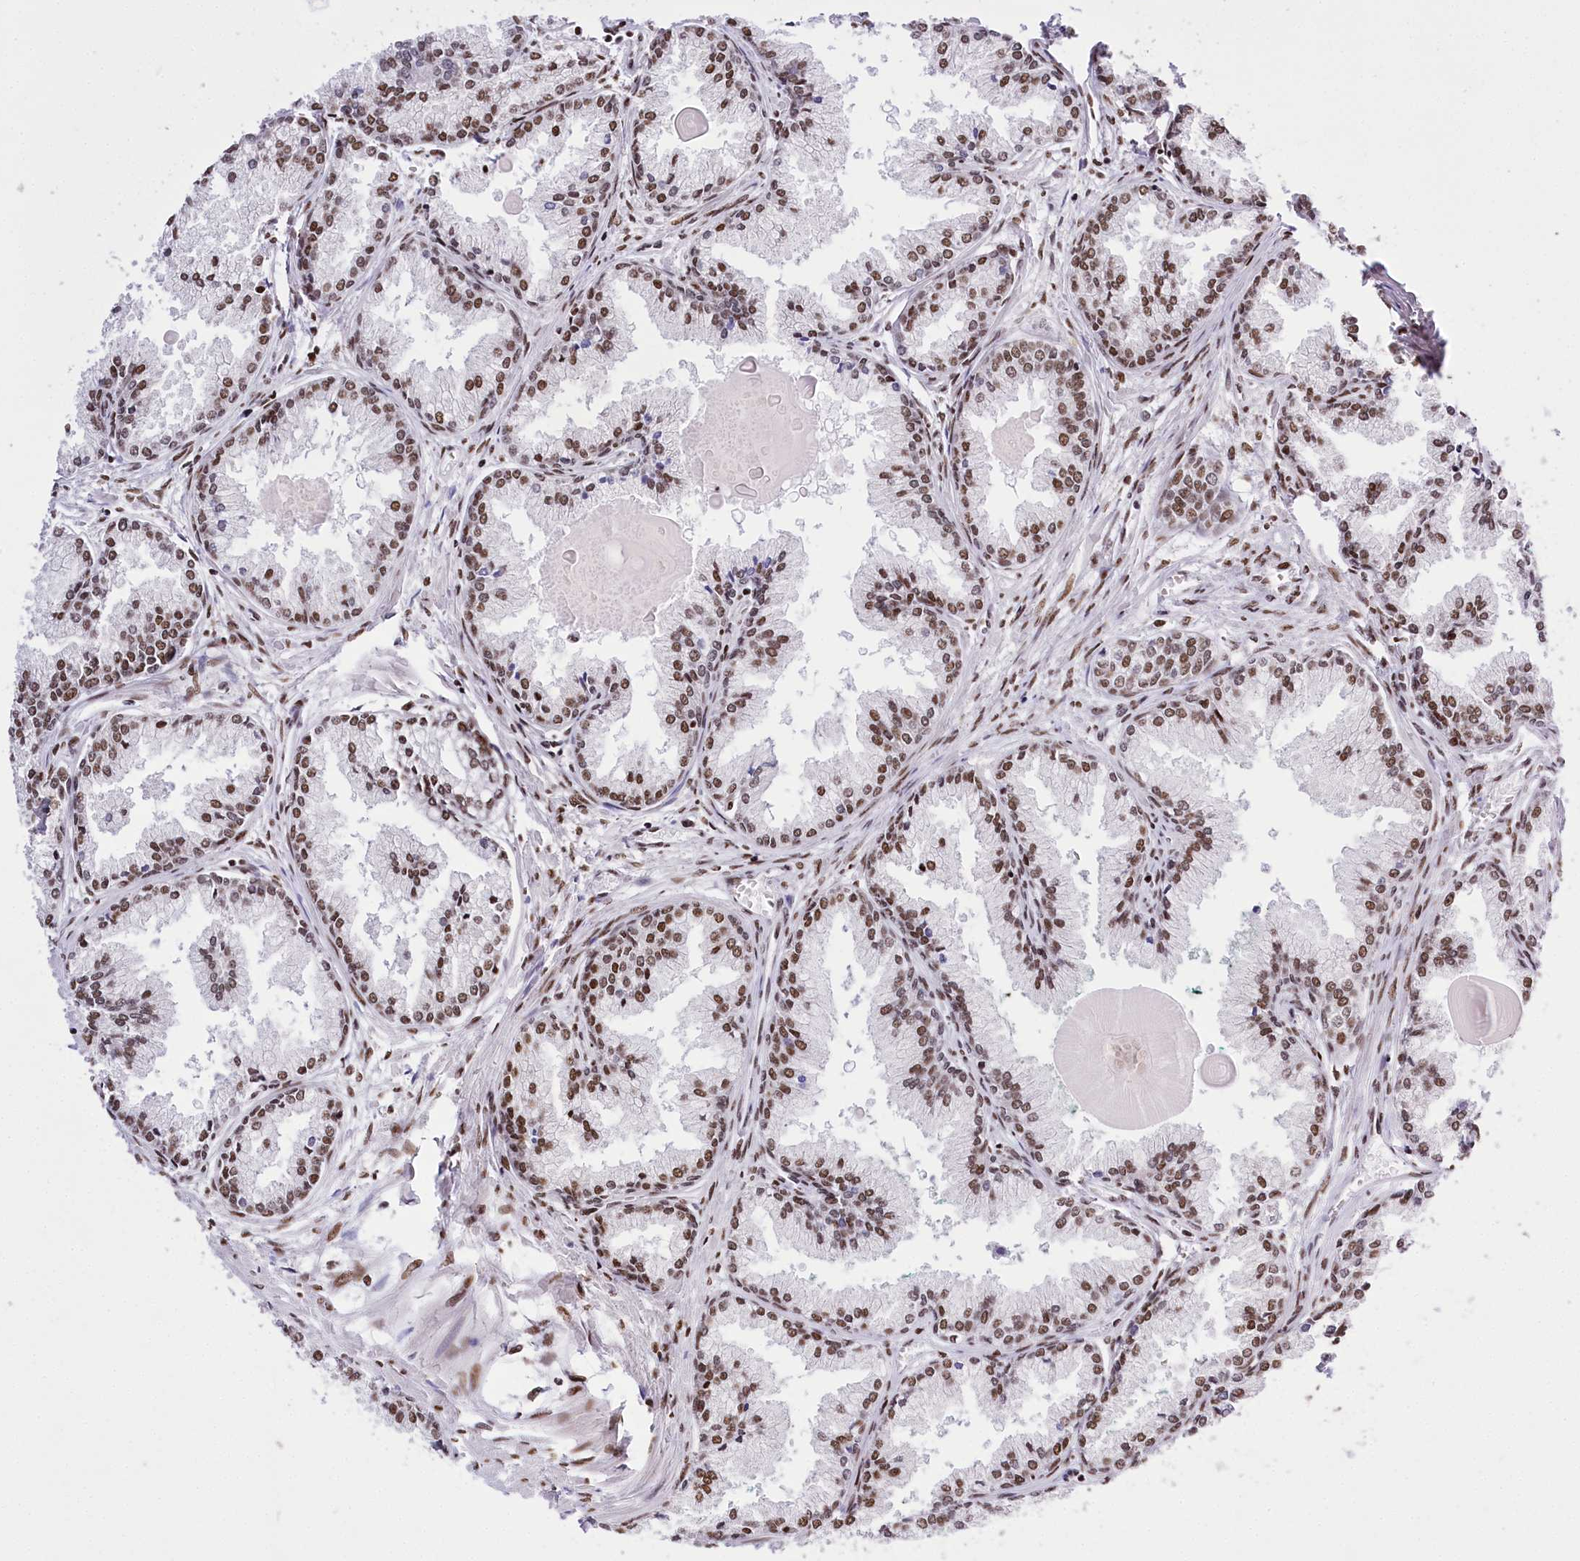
{"staining": {"intensity": "moderate", "quantity": ">75%", "location": "nuclear"}, "tissue": "prostate cancer", "cell_type": "Tumor cells", "image_type": "cancer", "snomed": [{"axis": "morphology", "description": "Adenocarcinoma, High grade"}, {"axis": "topography", "description": "Prostate"}], "caption": "Tumor cells demonstrate medium levels of moderate nuclear staining in approximately >75% of cells in prostate high-grade adenocarcinoma. The staining was performed using DAB (3,3'-diaminobenzidine) to visualize the protein expression in brown, while the nuclei were stained in blue with hematoxylin (Magnification: 20x).", "gene": "POU4F3", "patient": {"sex": "male", "age": 68}}